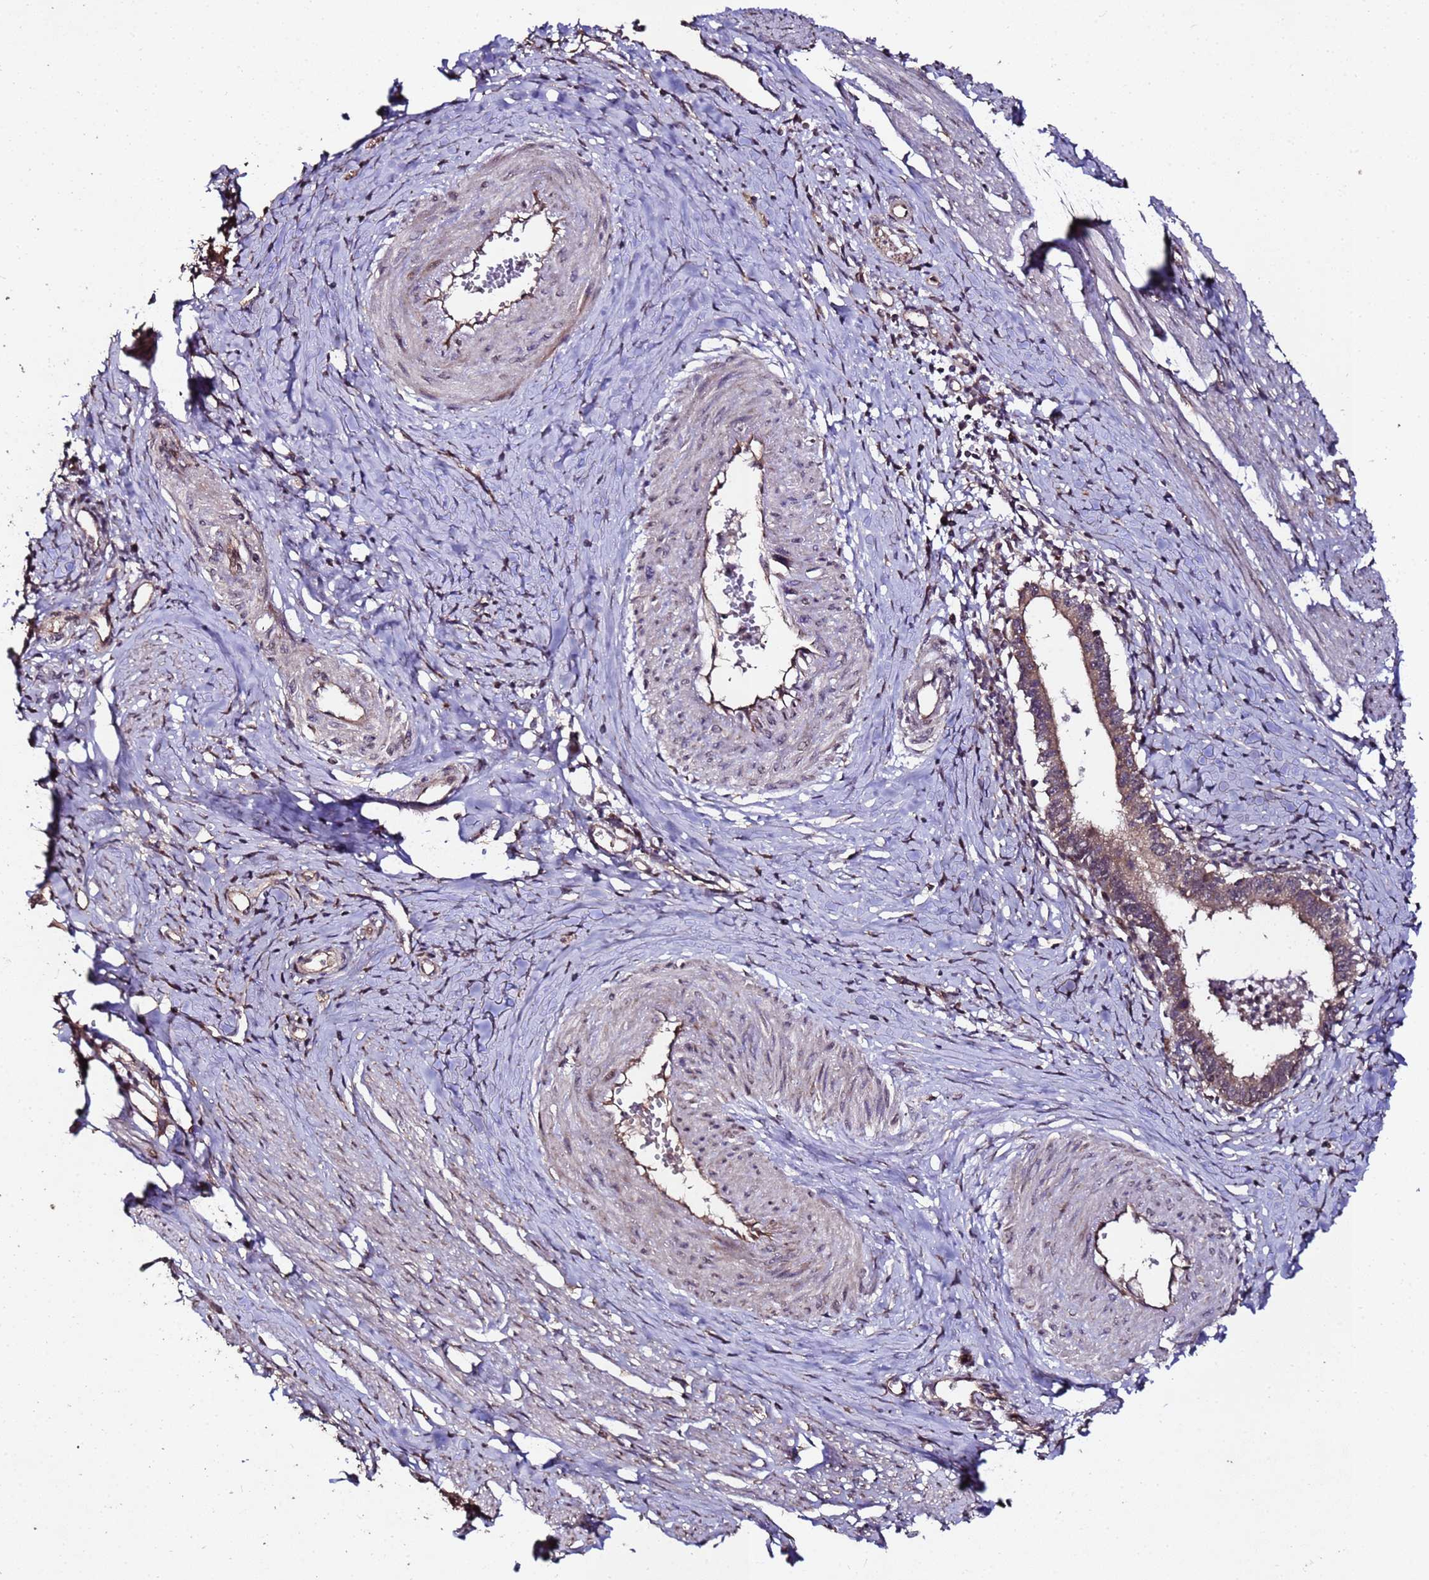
{"staining": {"intensity": "weak", "quantity": ">75%", "location": "cytoplasmic/membranous"}, "tissue": "cervical cancer", "cell_type": "Tumor cells", "image_type": "cancer", "snomed": [{"axis": "morphology", "description": "Adenocarcinoma, NOS"}, {"axis": "topography", "description": "Cervix"}], "caption": "There is low levels of weak cytoplasmic/membranous staining in tumor cells of cervical cancer (adenocarcinoma), as demonstrated by immunohistochemical staining (brown color).", "gene": "PRODH", "patient": {"sex": "female", "age": 36}}